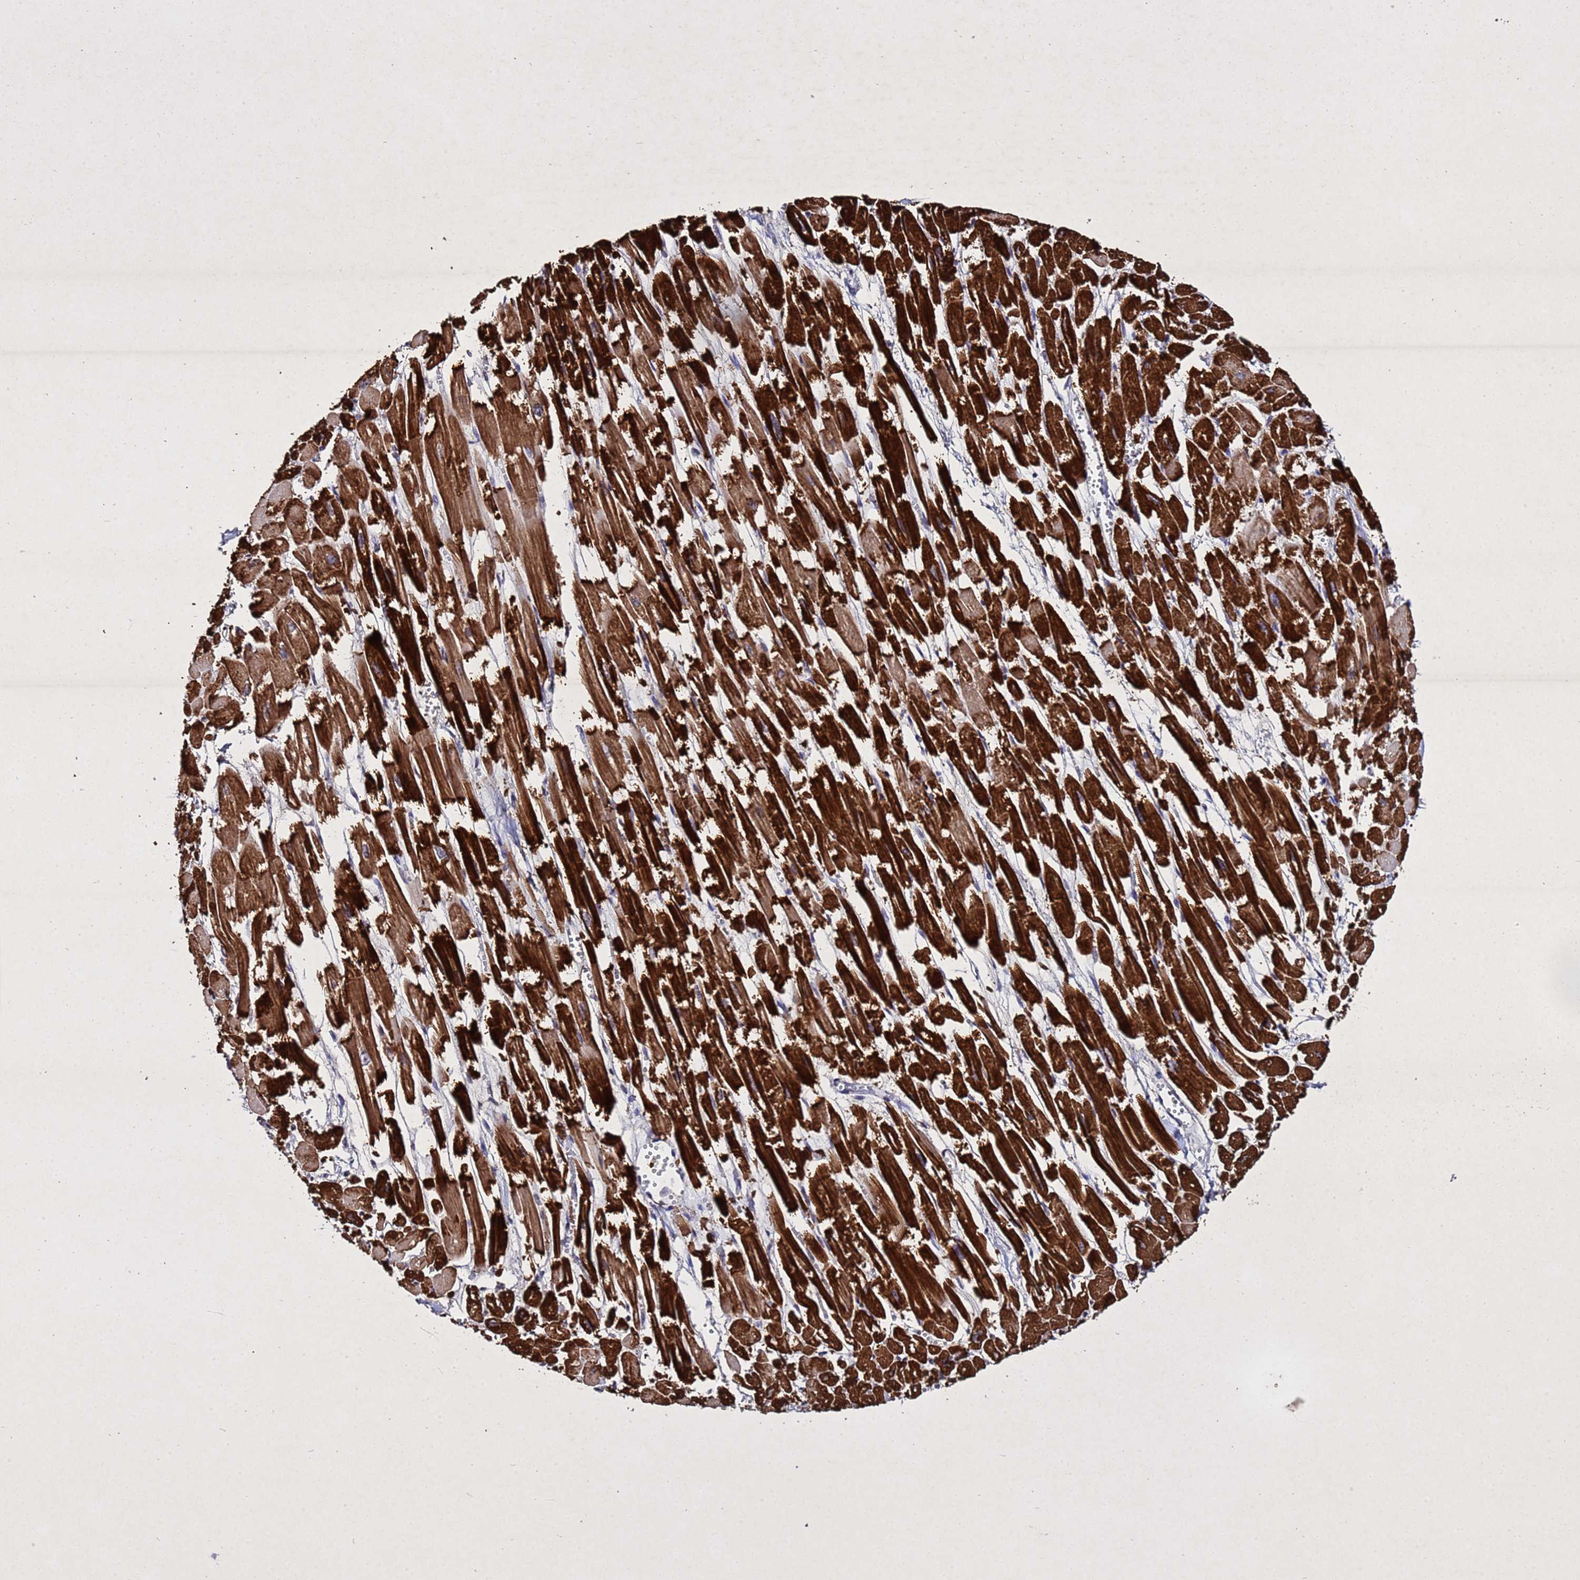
{"staining": {"intensity": "strong", "quantity": ">75%", "location": "cytoplasmic/membranous"}, "tissue": "heart muscle", "cell_type": "Cardiomyocytes", "image_type": "normal", "snomed": [{"axis": "morphology", "description": "Normal tissue, NOS"}, {"axis": "topography", "description": "Heart"}], "caption": "Heart muscle was stained to show a protein in brown. There is high levels of strong cytoplasmic/membranous staining in approximately >75% of cardiomyocytes.", "gene": "SV2B", "patient": {"sex": "male", "age": 54}}